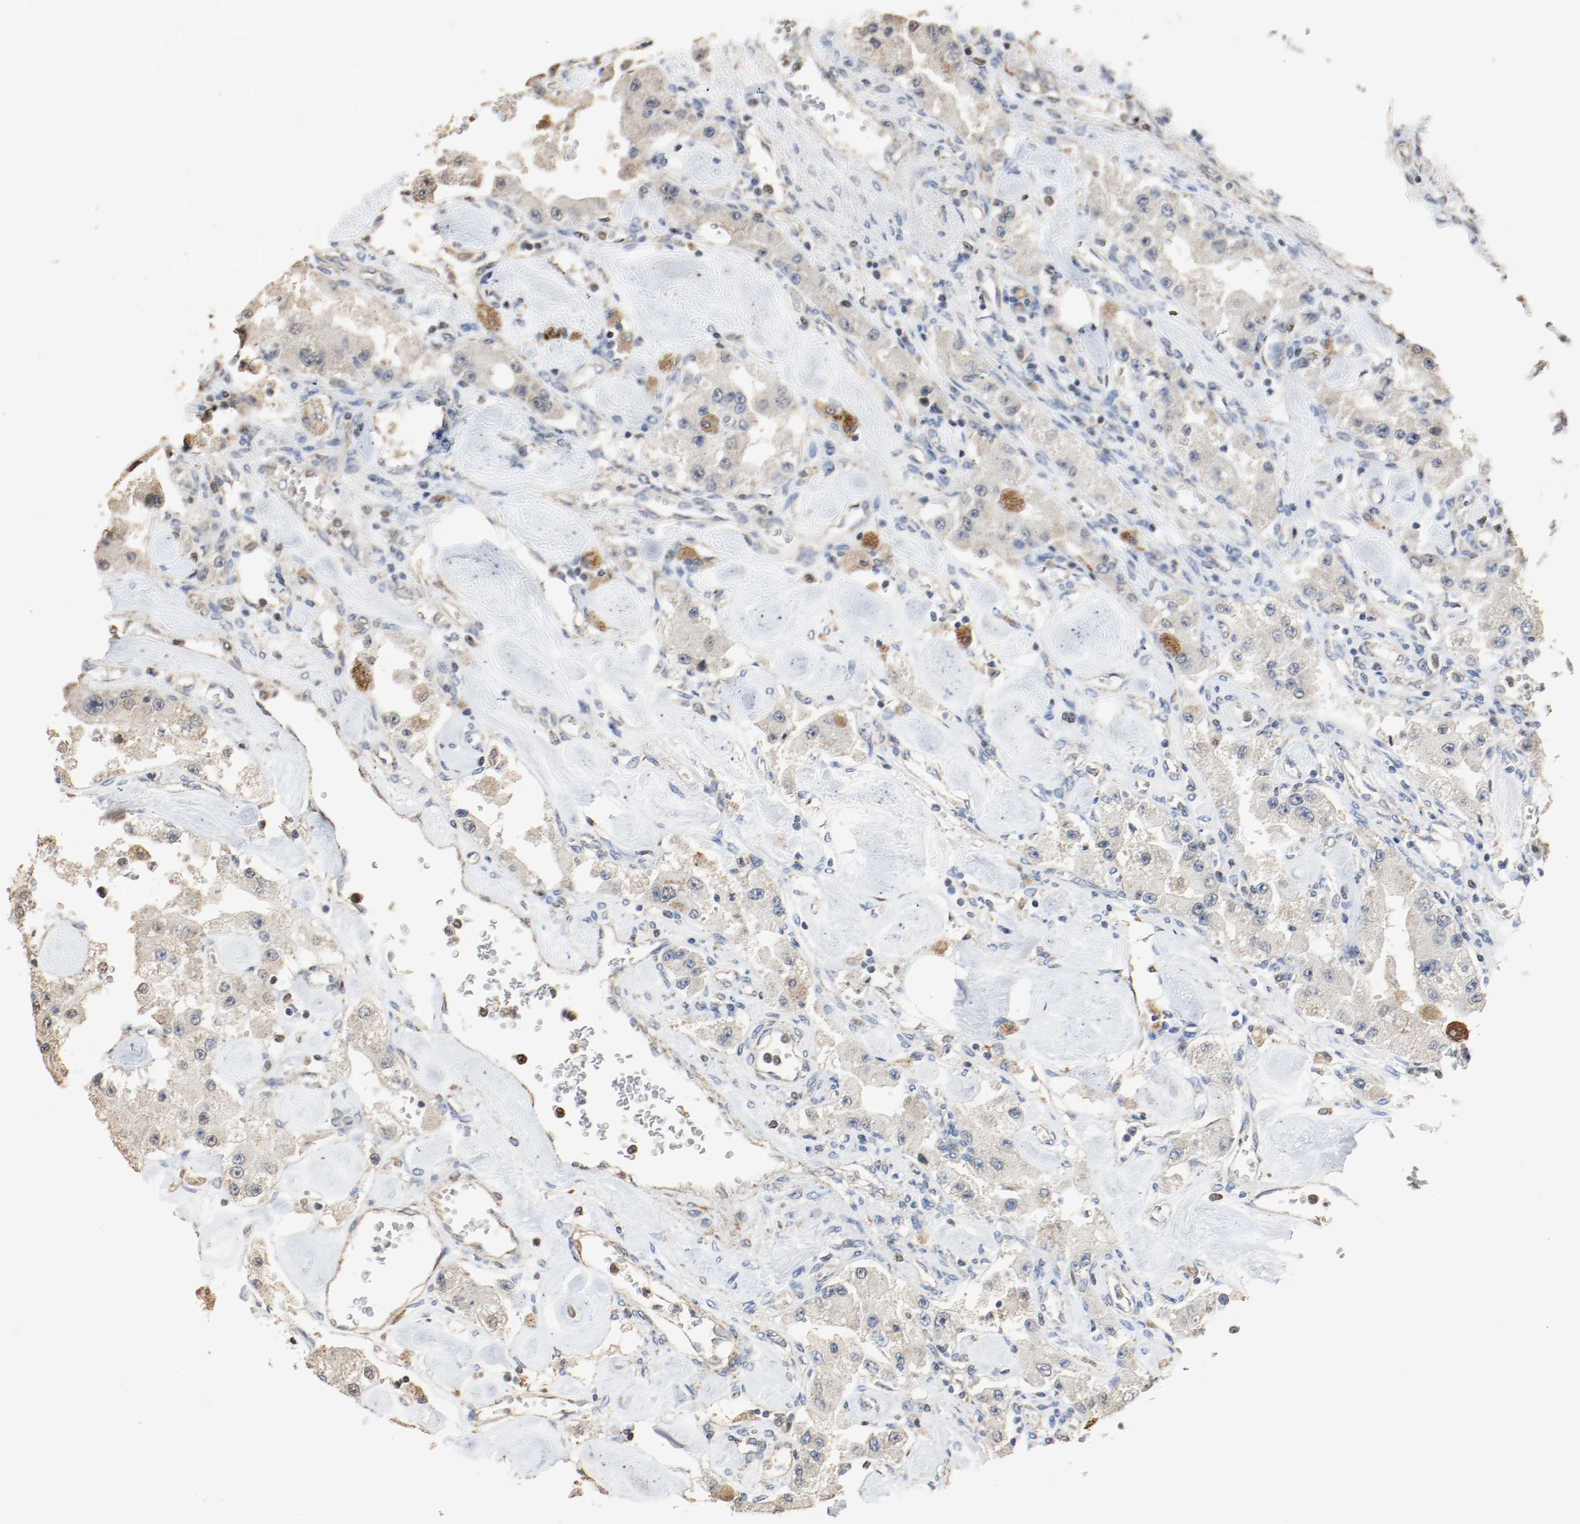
{"staining": {"intensity": "moderate", "quantity": ">75%", "location": "cytoplasmic/membranous"}, "tissue": "carcinoid", "cell_type": "Tumor cells", "image_type": "cancer", "snomed": [{"axis": "morphology", "description": "Carcinoid, malignant, NOS"}, {"axis": "topography", "description": "Pancreas"}], "caption": "A histopathology image of malignant carcinoid stained for a protein shows moderate cytoplasmic/membranous brown staining in tumor cells.", "gene": "ALDH4A1", "patient": {"sex": "male", "age": 41}}